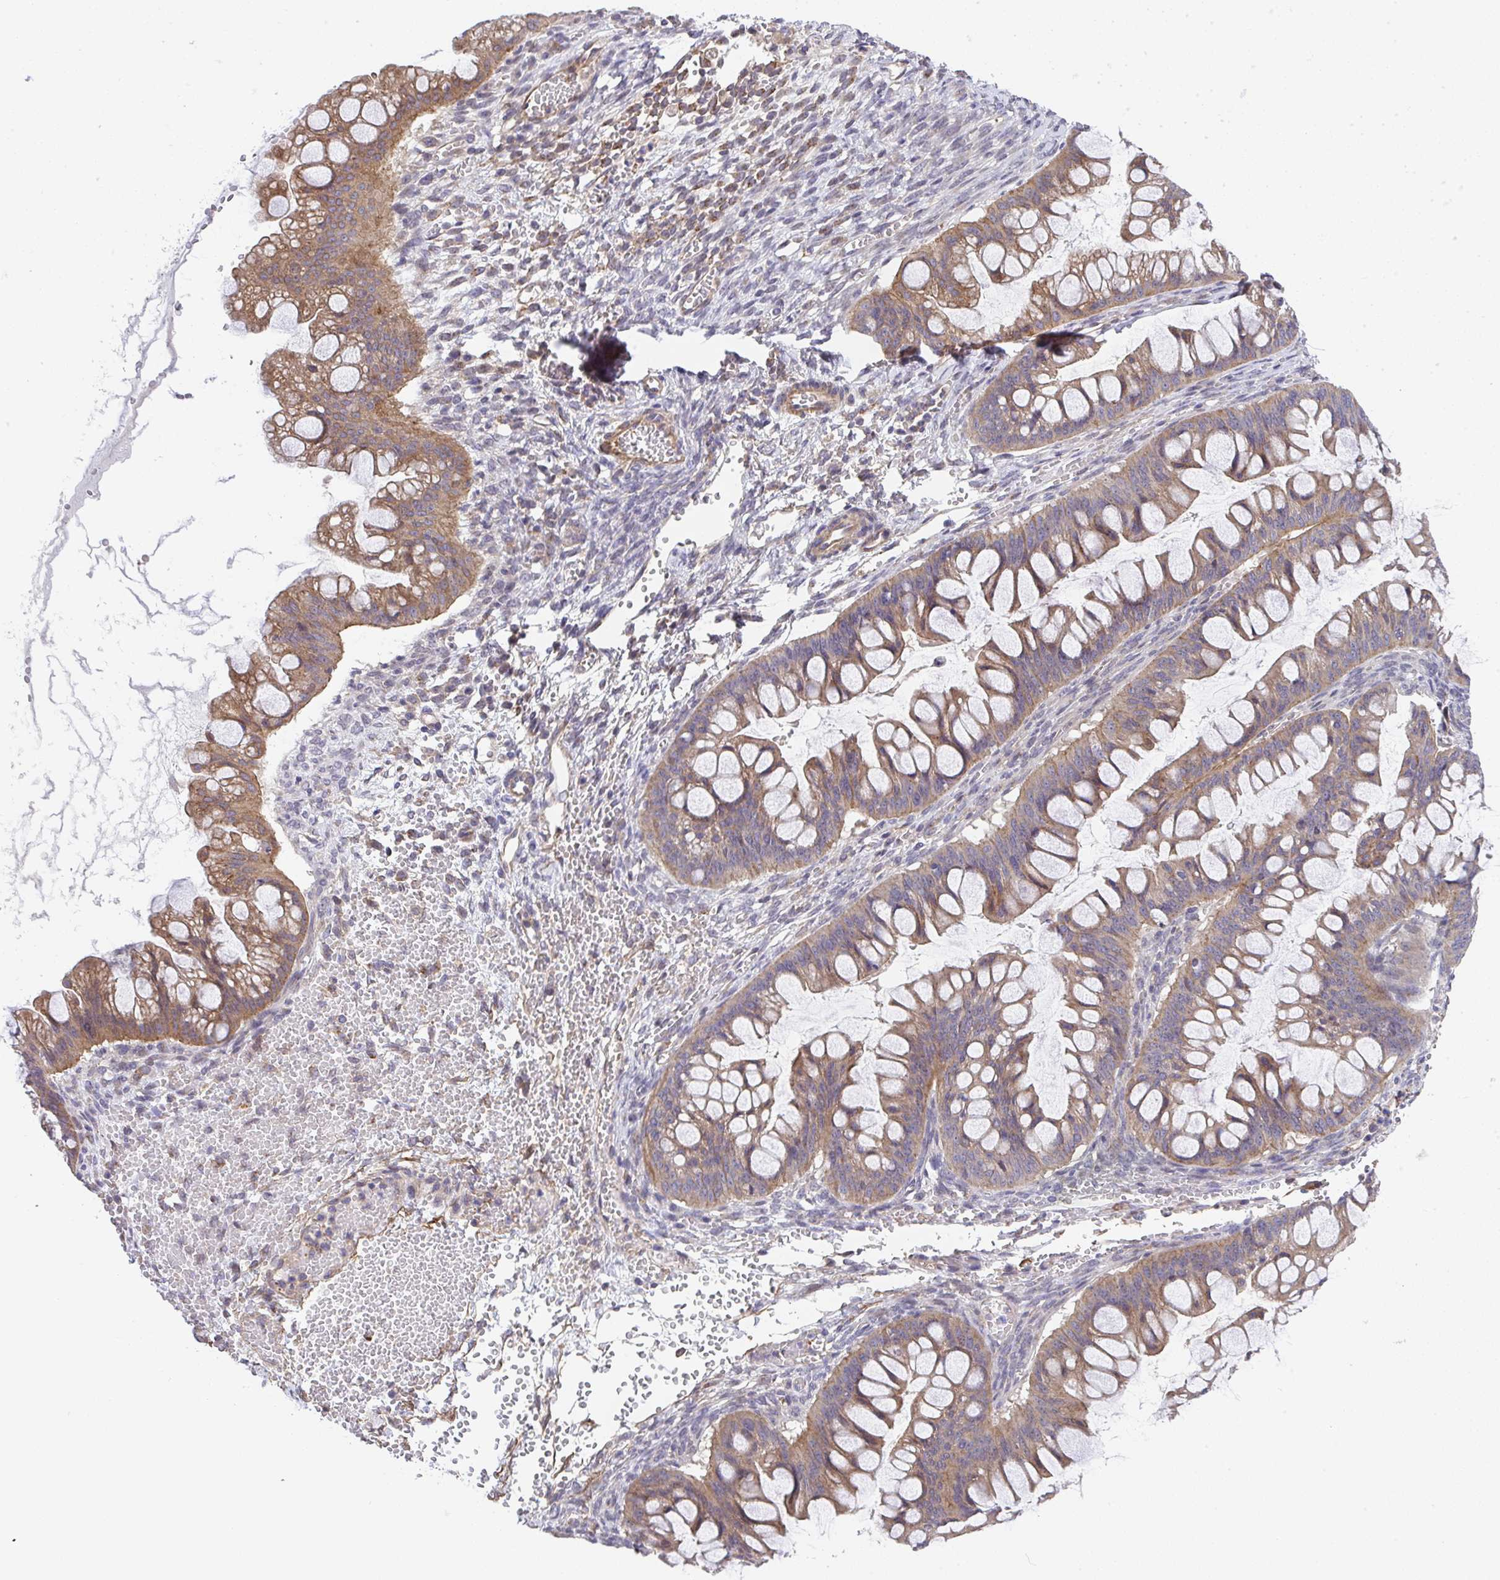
{"staining": {"intensity": "moderate", "quantity": ">75%", "location": "cytoplasmic/membranous"}, "tissue": "ovarian cancer", "cell_type": "Tumor cells", "image_type": "cancer", "snomed": [{"axis": "morphology", "description": "Cystadenocarcinoma, mucinous, NOS"}, {"axis": "topography", "description": "Ovary"}], "caption": "Immunohistochemical staining of human ovarian mucinous cystadenocarcinoma demonstrates medium levels of moderate cytoplasmic/membranous protein positivity in approximately >75% of tumor cells. (DAB IHC, brown staining for protein, blue staining for nuclei).", "gene": "ZNF696", "patient": {"sex": "female", "age": 73}}